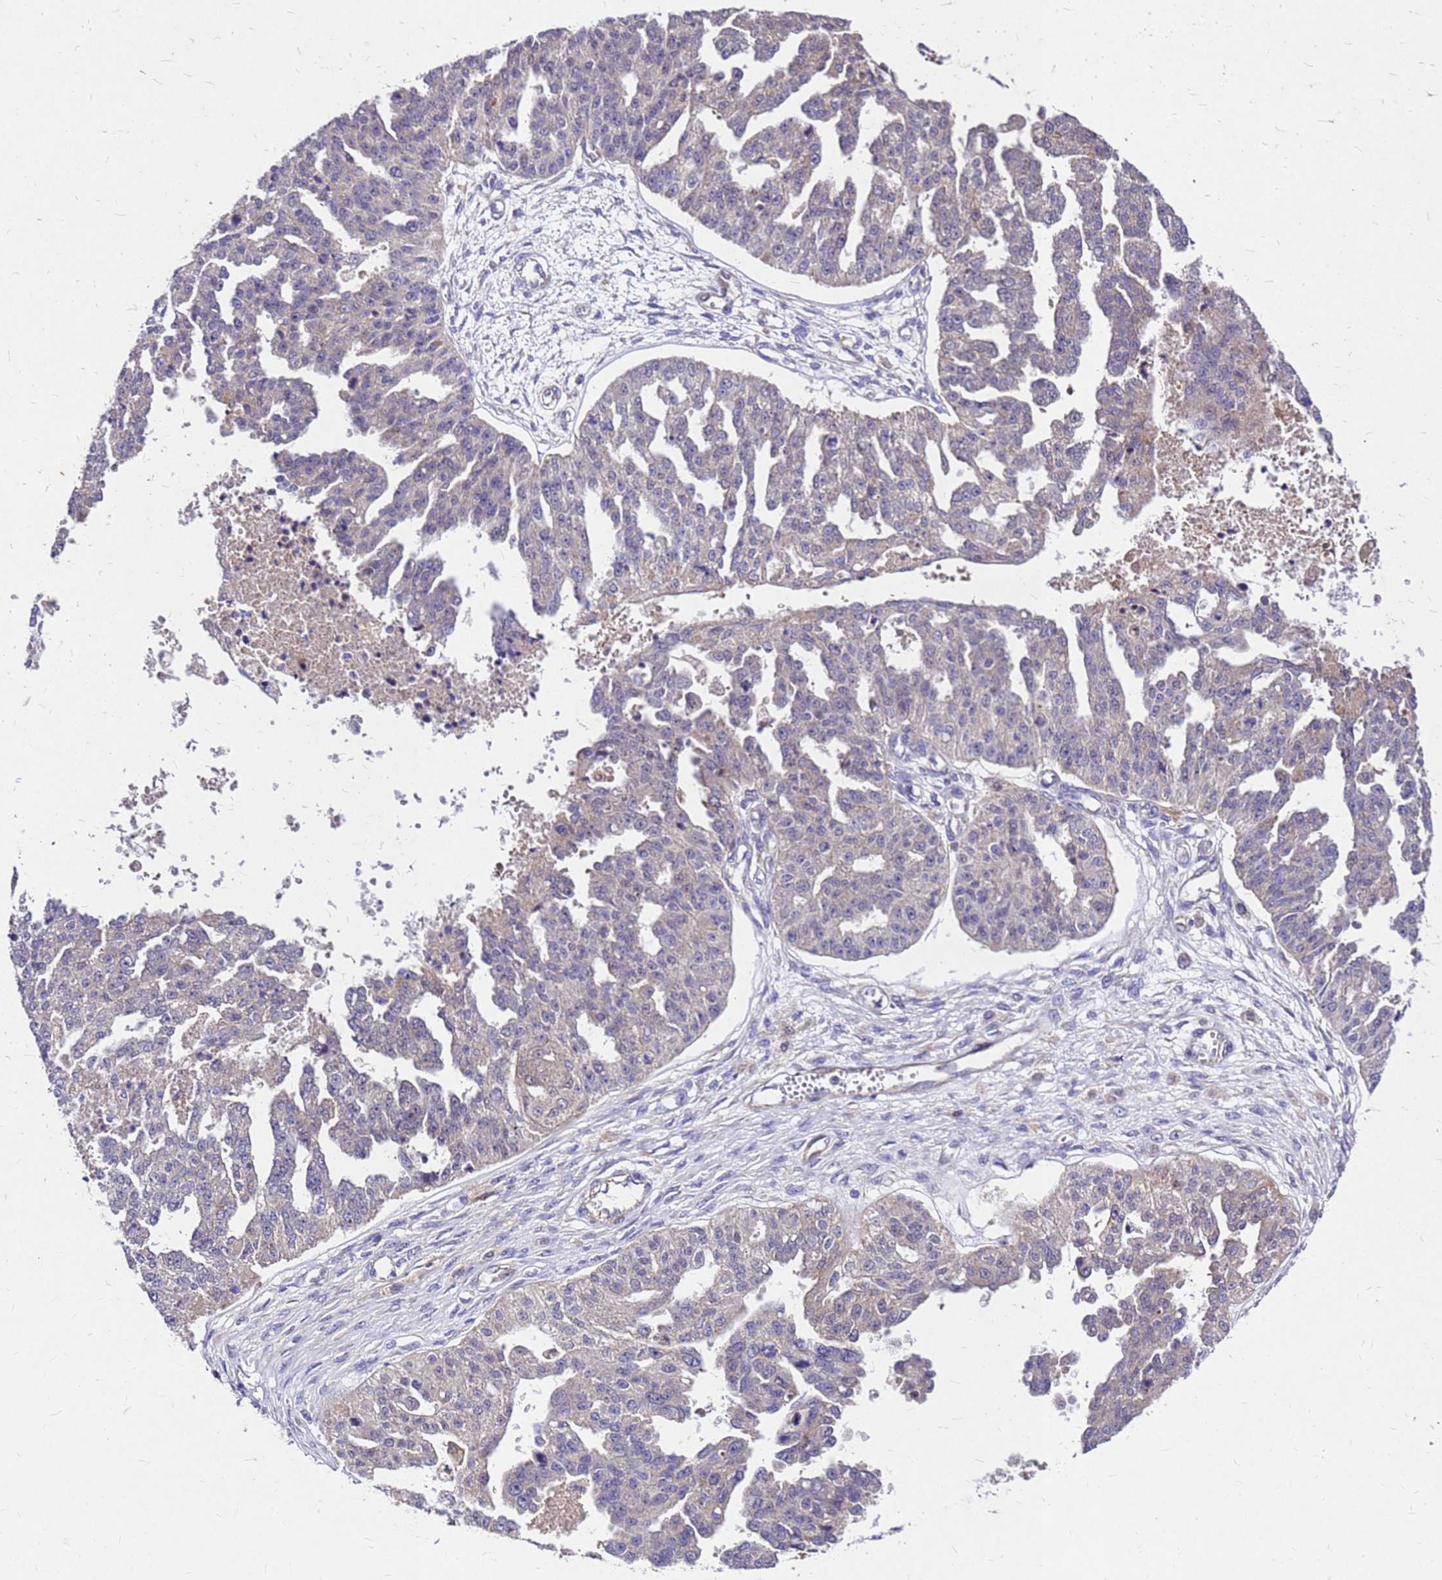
{"staining": {"intensity": "weak", "quantity": "25%-75%", "location": "cytoplasmic/membranous"}, "tissue": "ovarian cancer", "cell_type": "Tumor cells", "image_type": "cancer", "snomed": [{"axis": "morphology", "description": "Cystadenocarcinoma, serous, NOS"}, {"axis": "topography", "description": "Ovary"}], "caption": "DAB (3,3'-diaminobenzidine) immunohistochemical staining of human ovarian cancer exhibits weak cytoplasmic/membranous protein expression in approximately 25%-75% of tumor cells. (Brightfield microscopy of DAB IHC at high magnification).", "gene": "DUSP23", "patient": {"sex": "female", "age": 58}}